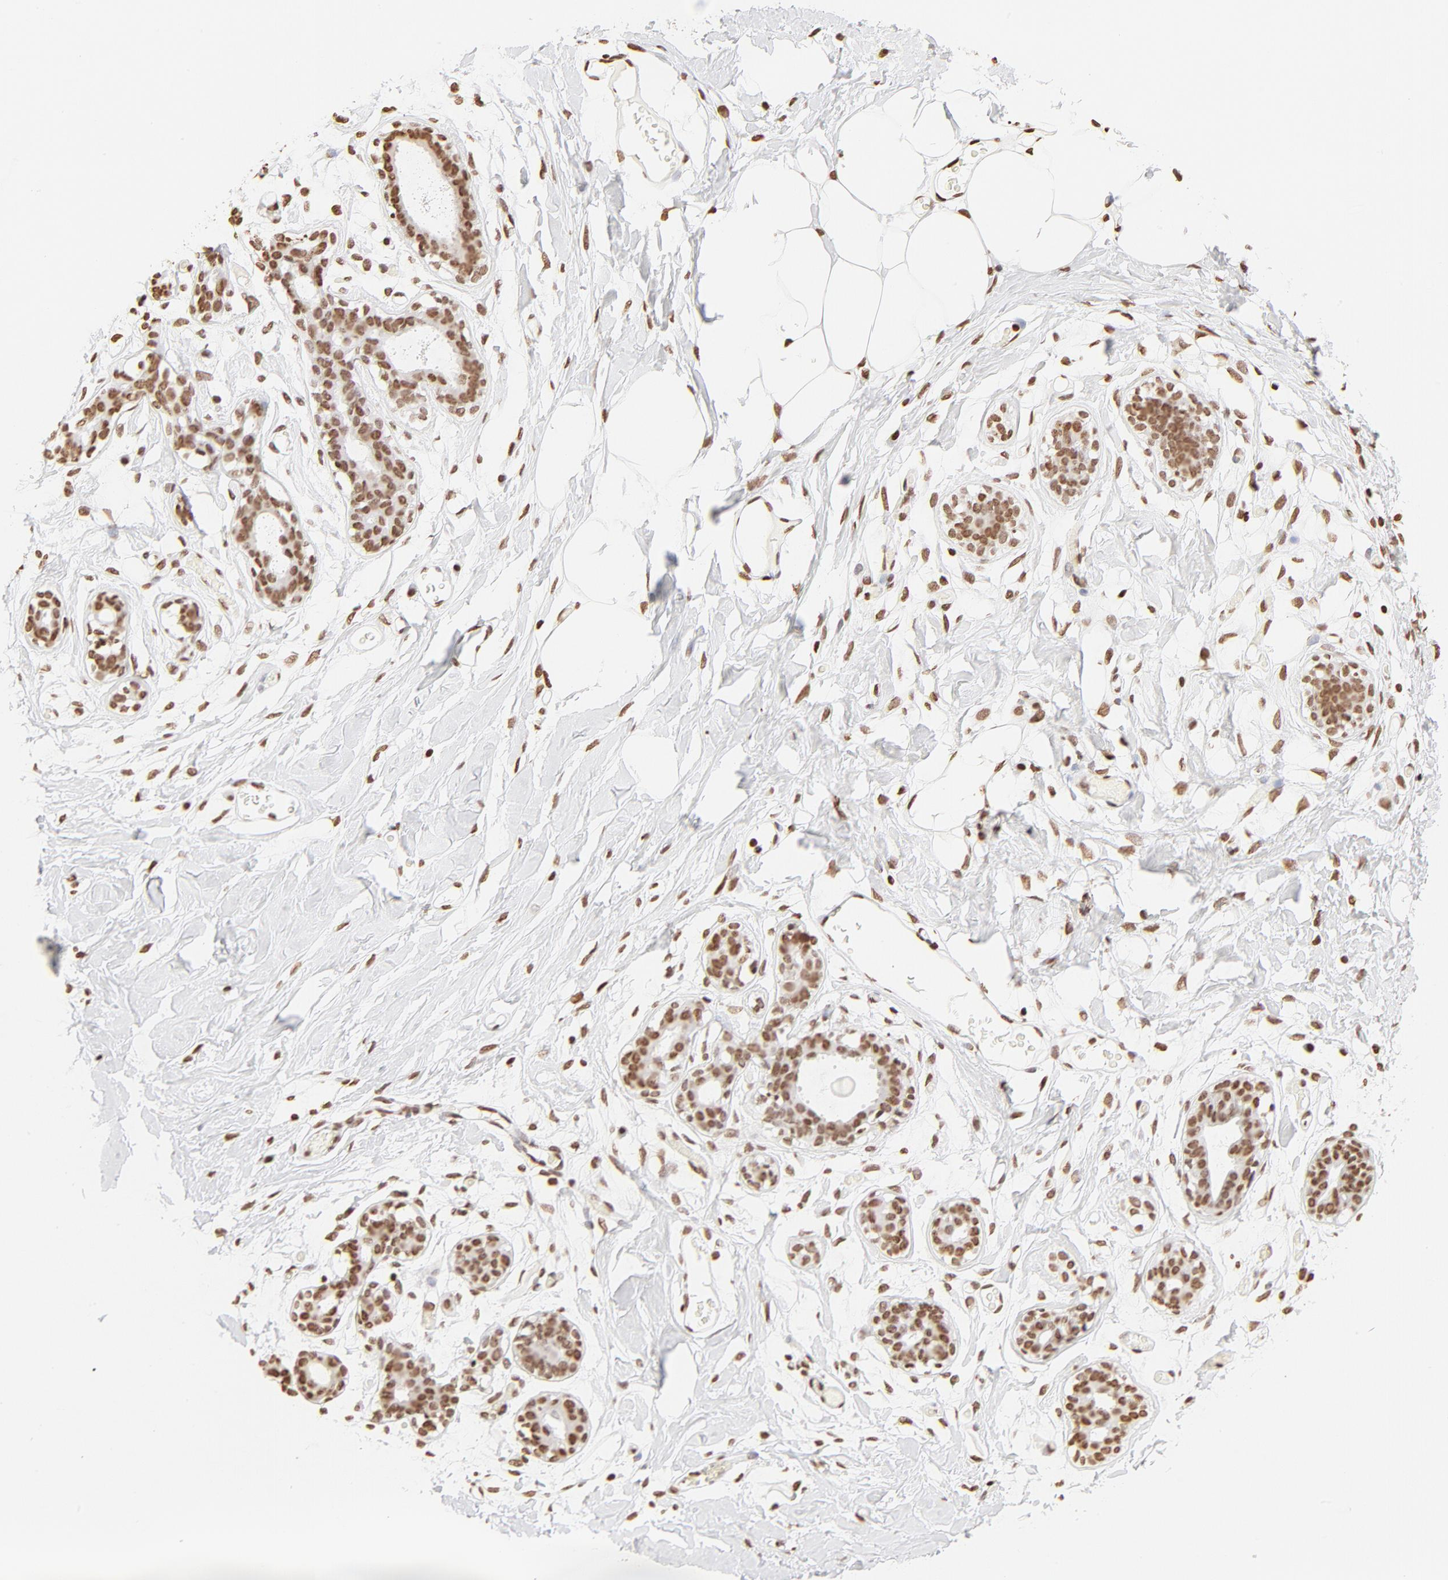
{"staining": {"intensity": "strong", "quantity": ">75%", "location": "nuclear"}, "tissue": "breast", "cell_type": "Adipocytes", "image_type": "normal", "snomed": [{"axis": "morphology", "description": "Normal tissue, NOS"}, {"axis": "topography", "description": "Breast"}, {"axis": "topography", "description": "Adipose tissue"}], "caption": "Unremarkable breast exhibits strong nuclear positivity in about >75% of adipocytes.", "gene": "ZNF540", "patient": {"sex": "female", "age": 25}}